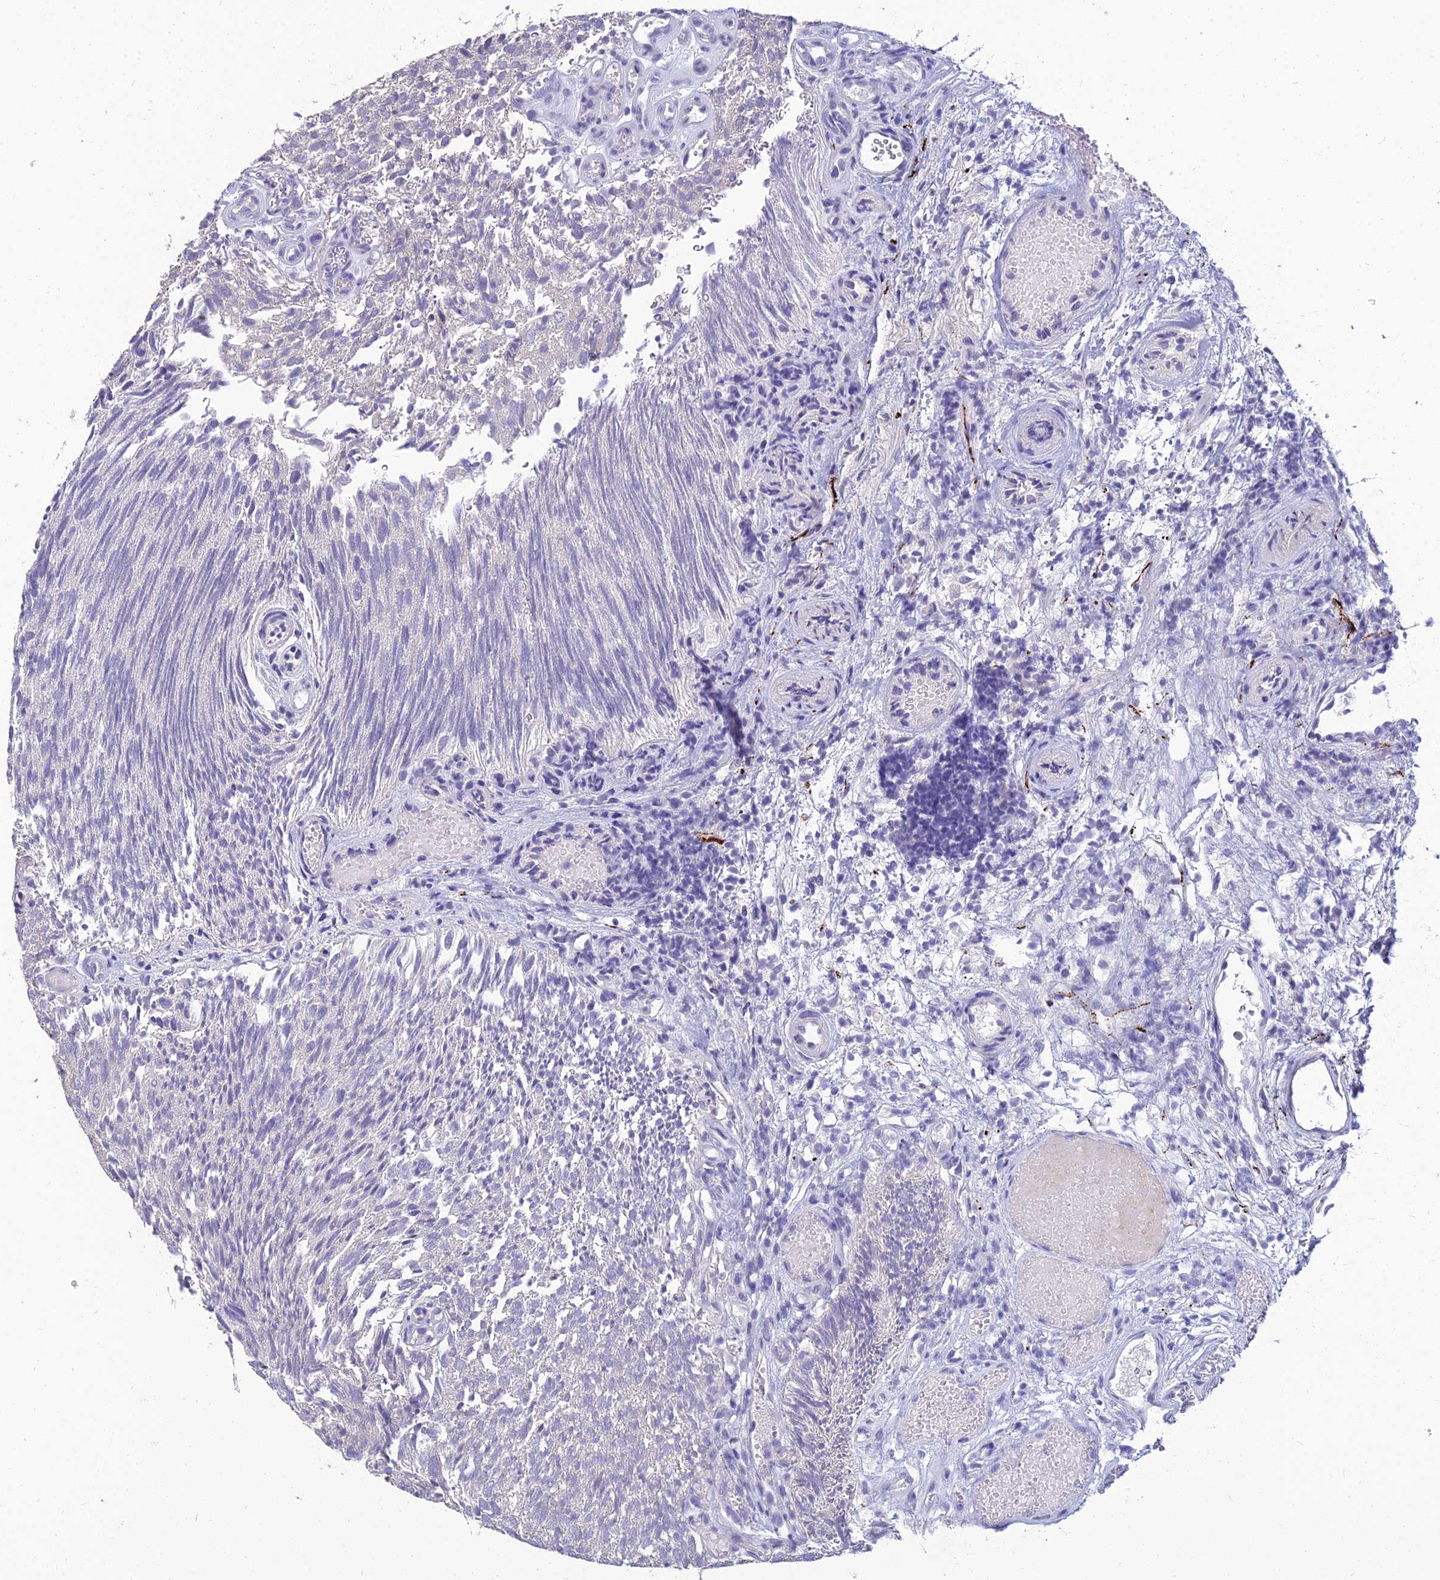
{"staining": {"intensity": "negative", "quantity": "none", "location": "none"}, "tissue": "urothelial cancer", "cell_type": "Tumor cells", "image_type": "cancer", "snomed": [{"axis": "morphology", "description": "Urothelial carcinoma, Low grade"}, {"axis": "topography", "description": "Urinary bladder"}], "caption": "A high-resolution image shows immunohistochemistry (IHC) staining of urothelial cancer, which reveals no significant positivity in tumor cells. Nuclei are stained in blue.", "gene": "NPY", "patient": {"sex": "male", "age": 78}}